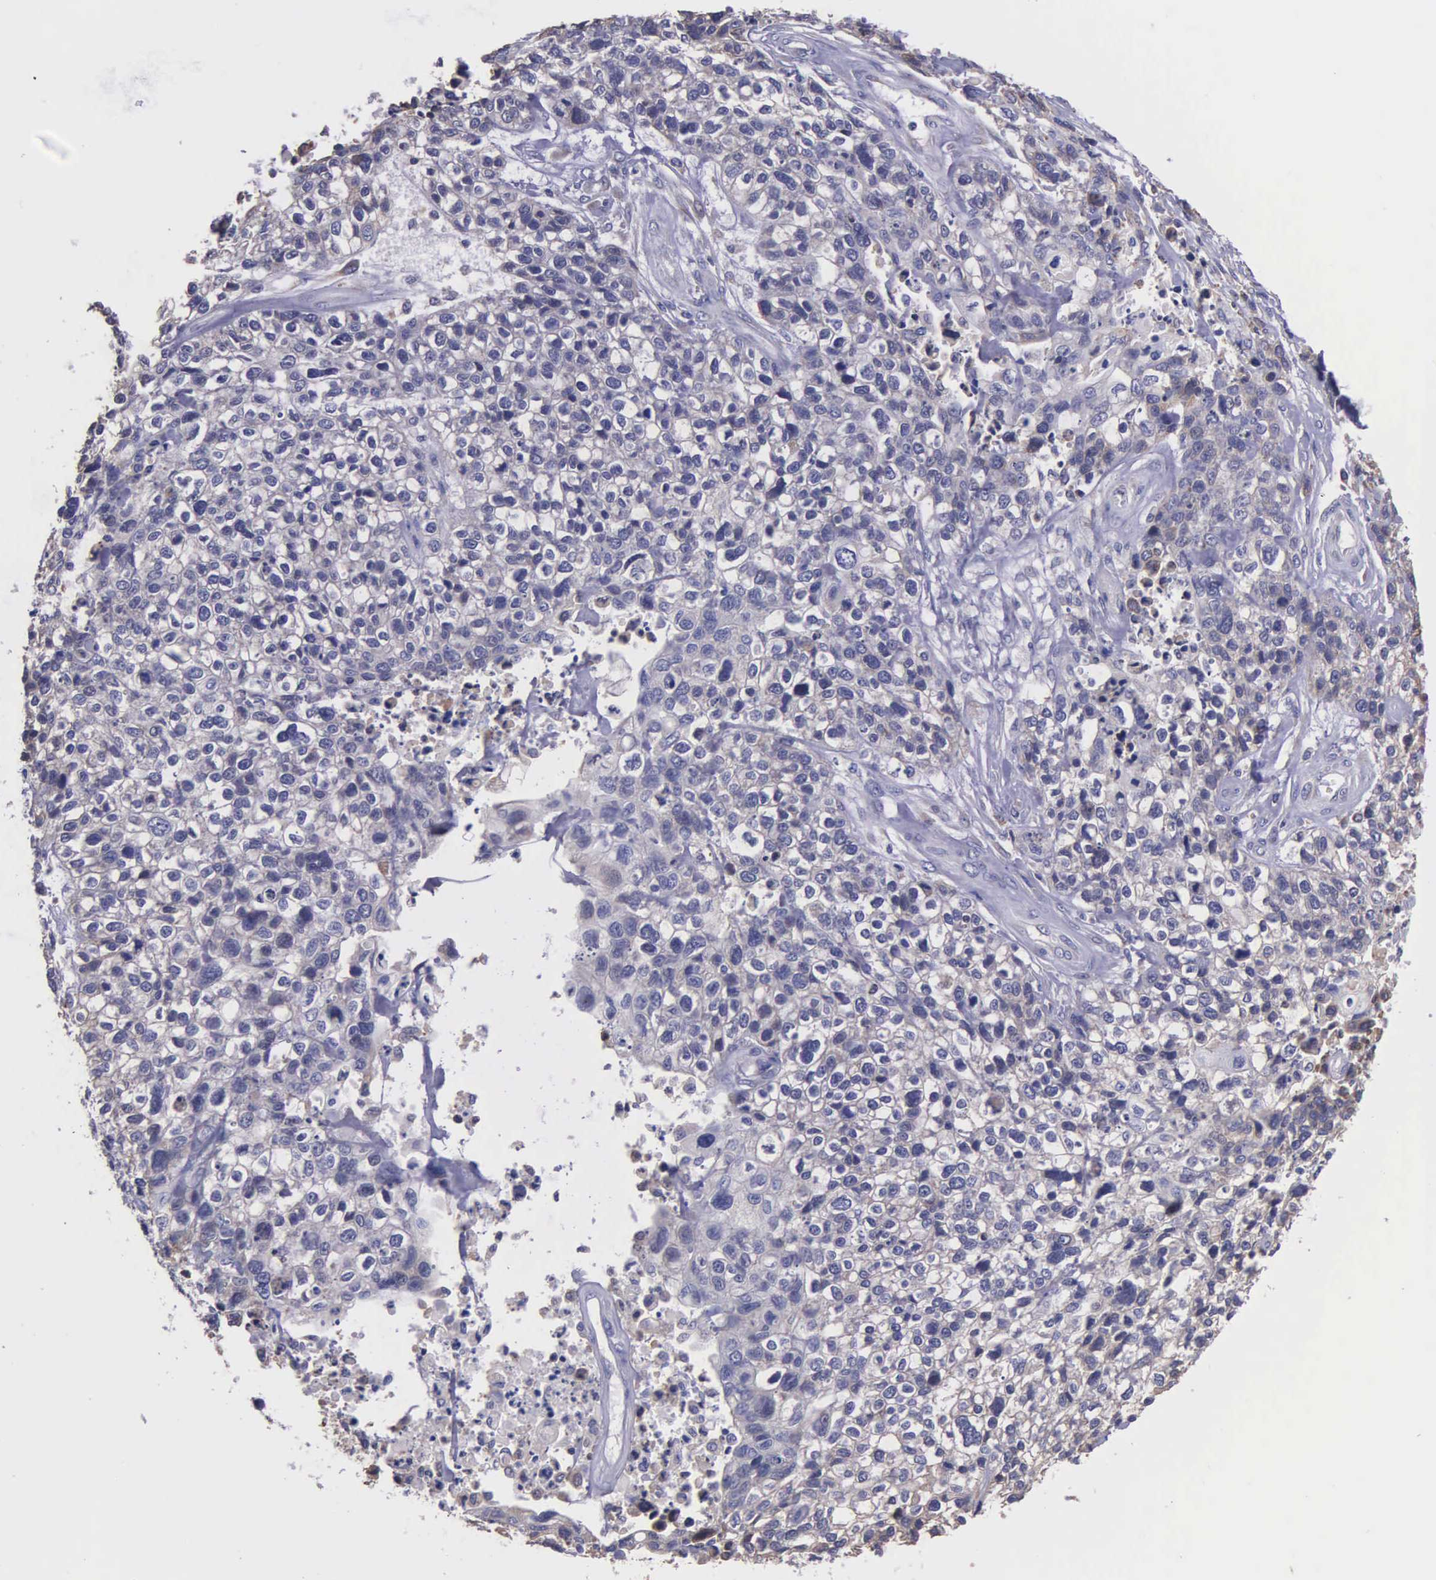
{"staining": {"intensity": "negative", "quantity": "none", "location": "none"}, "tissue": "lung cancer", "cell_type": "Tumor cells", "image_type": "cancer", "snomed": [{"axis": "morphology", "description": "Squamous cell carcinoma, NOS"}, {"axis": "topography", "description": "Lymph node"}, {"axis": "topography", "description": "Lung"}], "caption": "Tumor cells are negative for brown protein staining in squamous cell carcinoma (lung). (DAB immunohistochemistry (IHC), high magnification).", "gene": "ZC3H12B", "patient": {"sex": "male", "age": 74}}